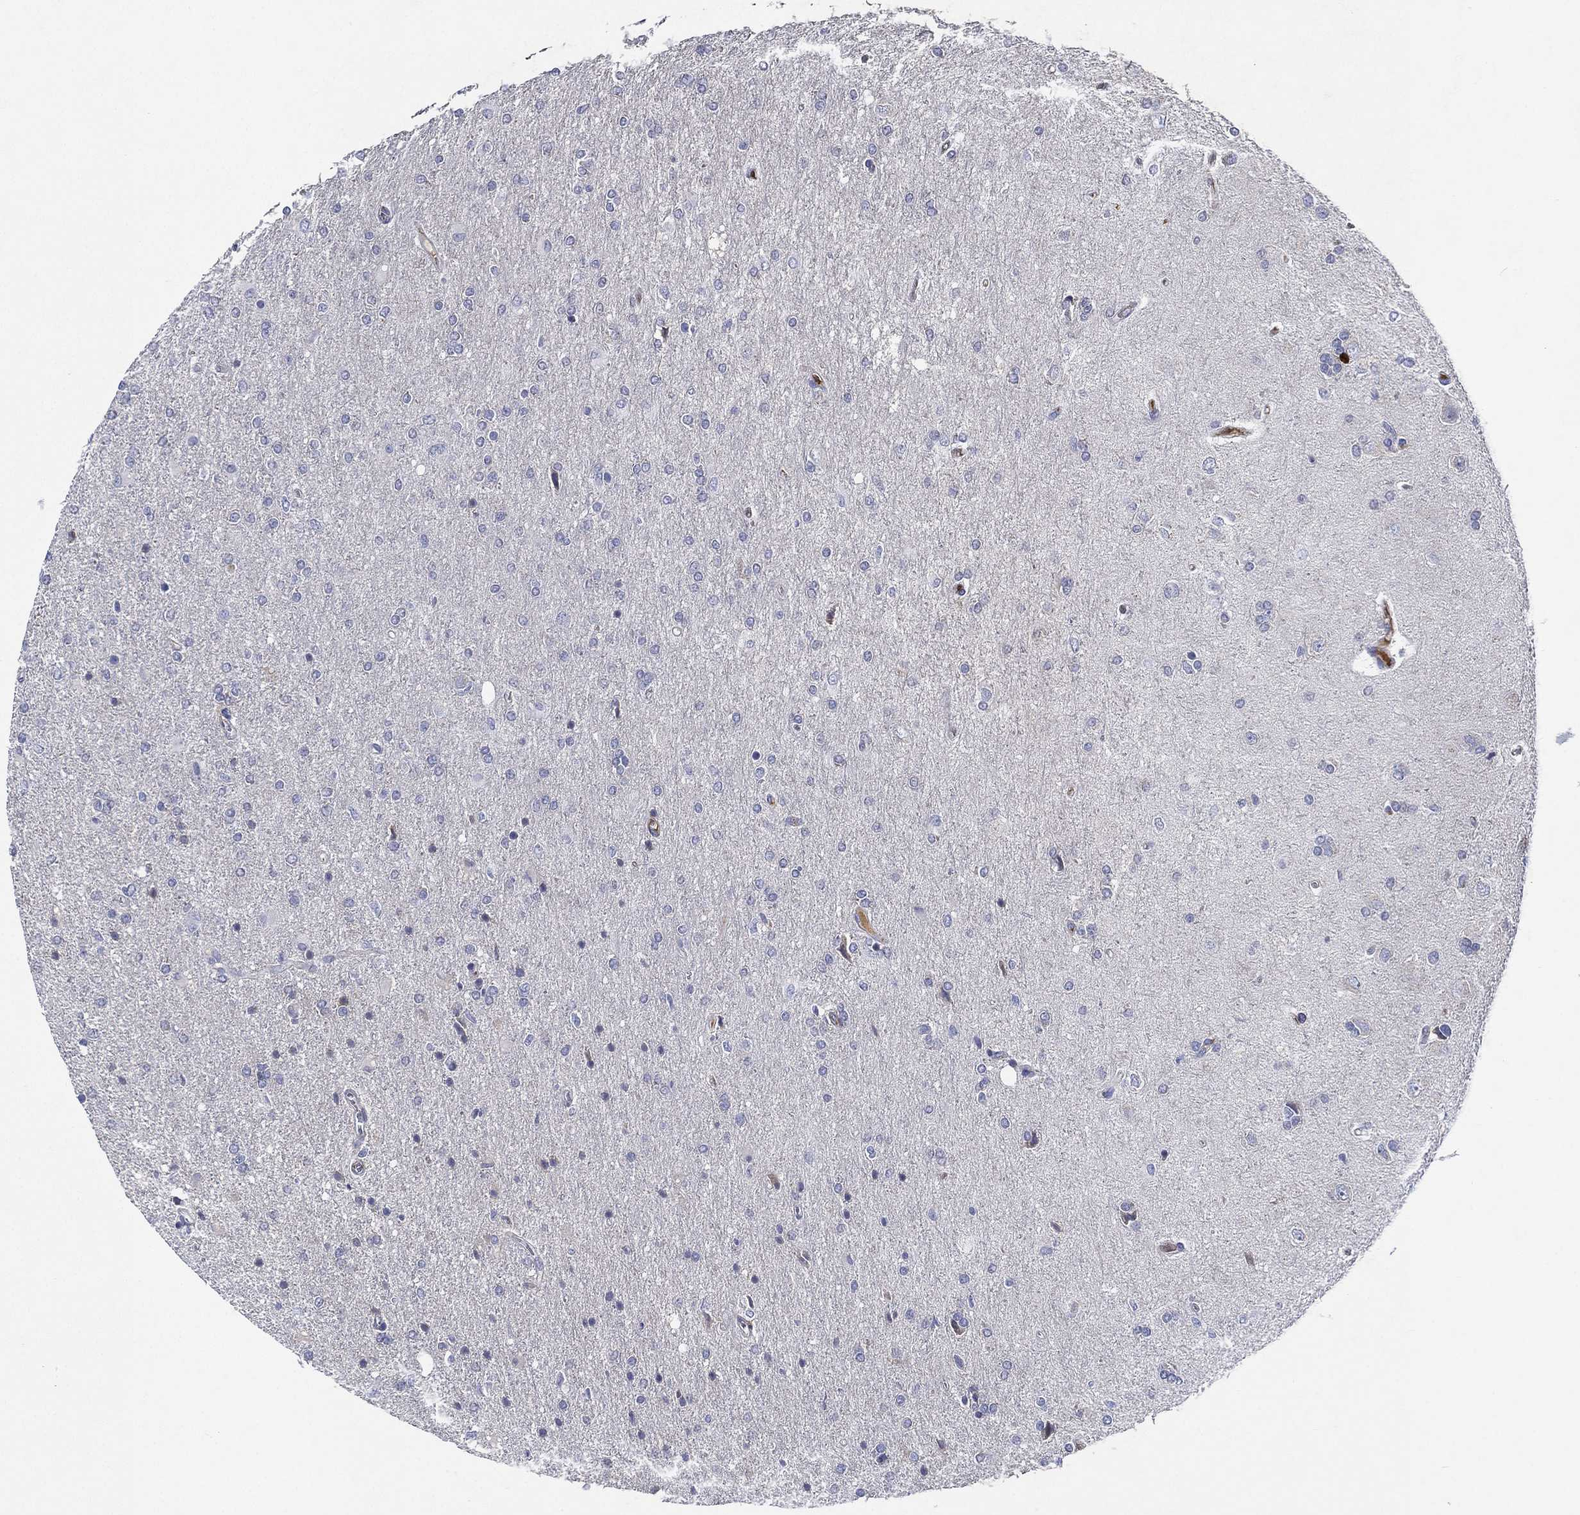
{"staining": {"intensity": "negative", "quantity": "none", "location": "none"}, "tissue": "glioma", "cell_type": "Tumor cells", "image_type": "cancer", "snomed": [{"axis": "morphology", "description": "Glioma, malignant, High grade"}, {"axis": "topography", "description": "Cerebral cortex"}], "caption": "Glioma was stained to show a protein in brown. There is no significant staining in tumor cells.", "gene": "TMPRSS11D", "patient": {"sex": "male", "age": 70}}